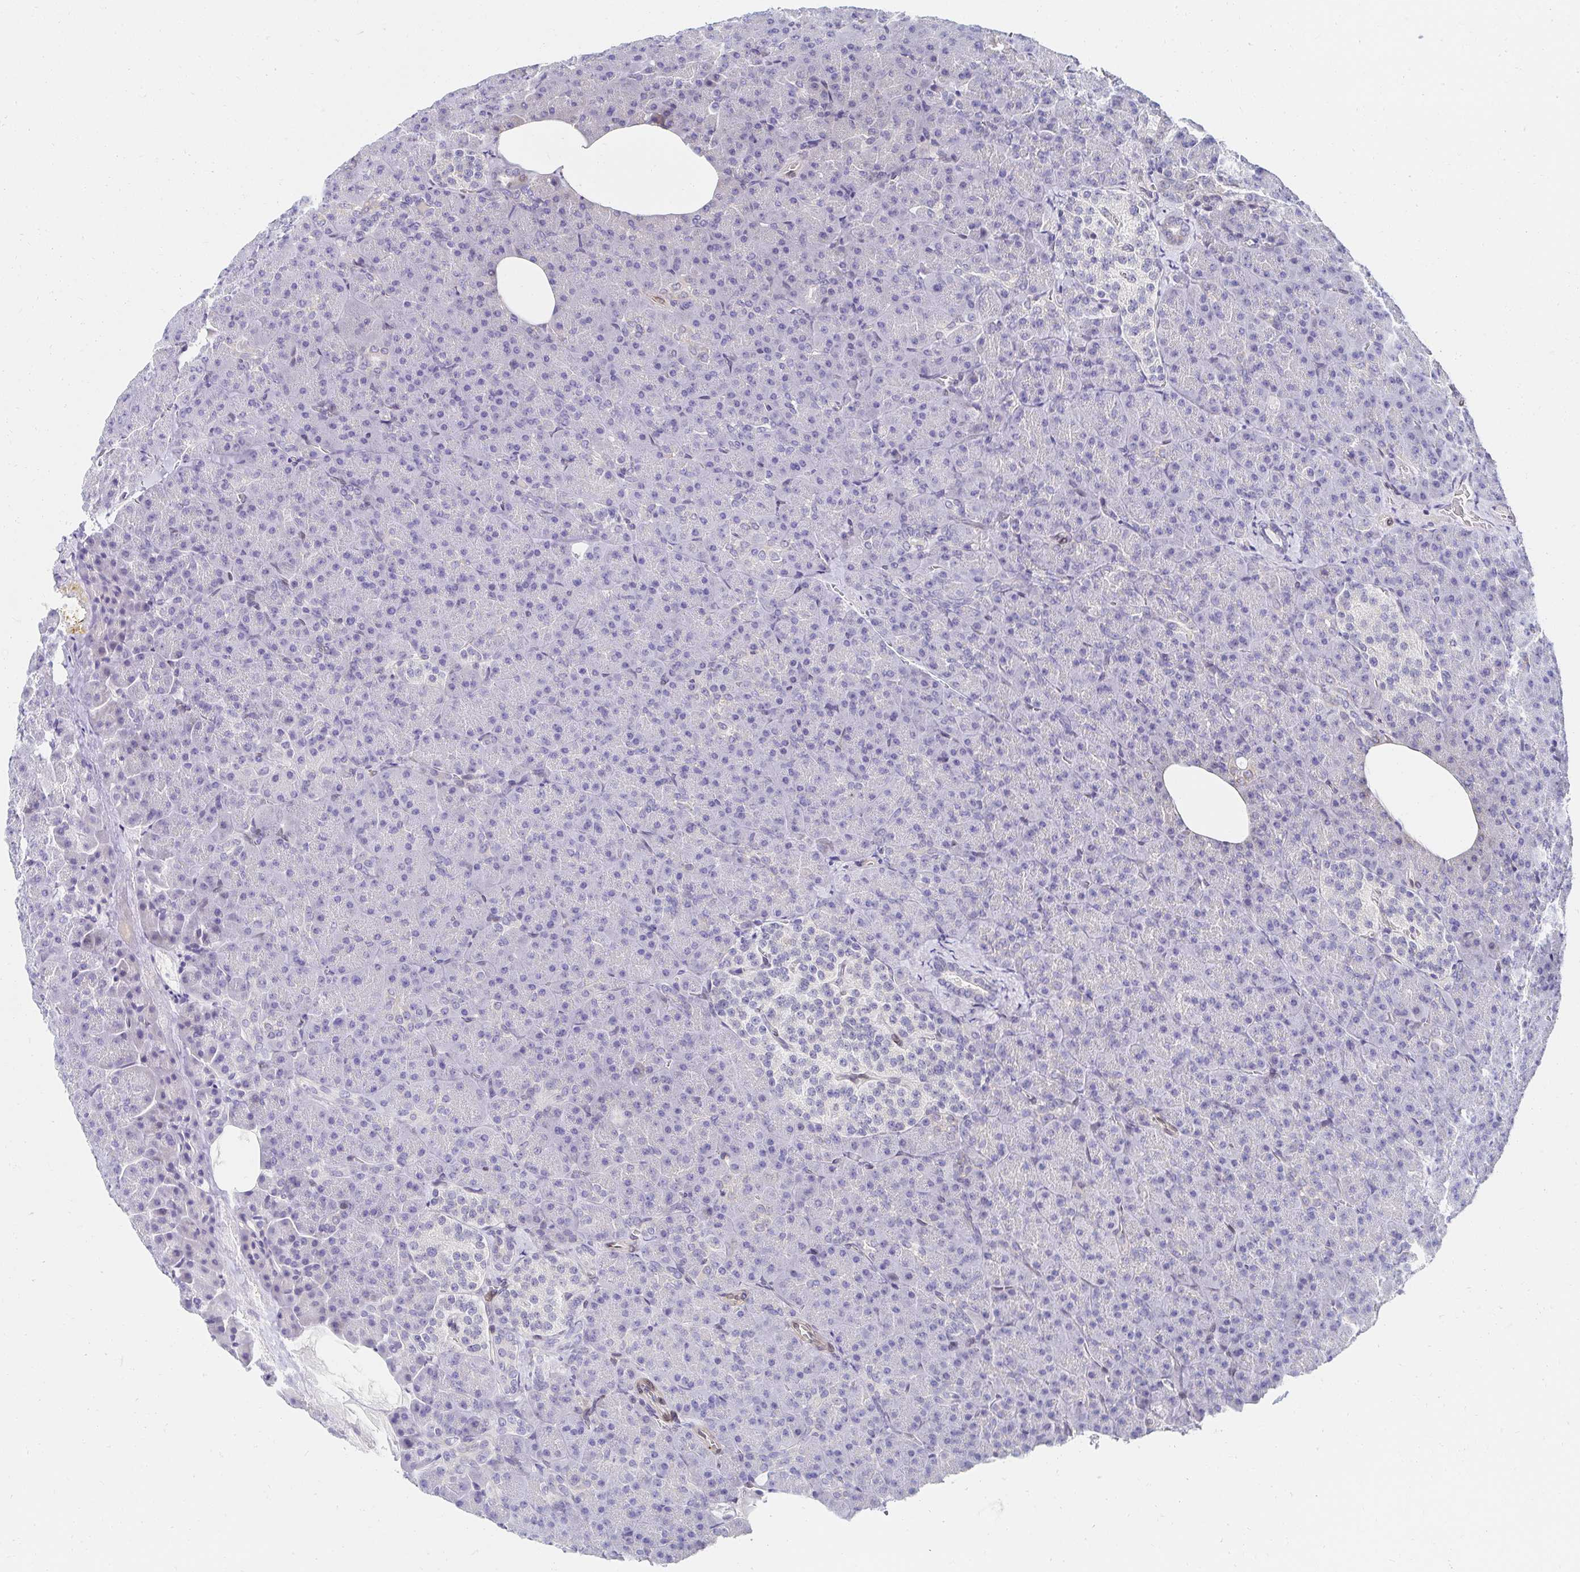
{"staining": {"intensity": "negative", "quantity": "none", "location": "none"}, "tissue": "pancreas", "cell_type": "Exocrine glandular cells", "image_type": "normal", "snomed": [{"axis": "morphology", "description": "Normal tissue, NOS"}, {"axis": "topography", "description": "Pancreas"}], "caption": "High power microscopy histopathology image of an immunohistochemistry histopathology image of benign pancreas, revealing no significant positivity in exocrine glandular cells. Nuclei are stained in blue.", "gene": "AKAP14", "patient": {"sex": "female", "age": 74}}